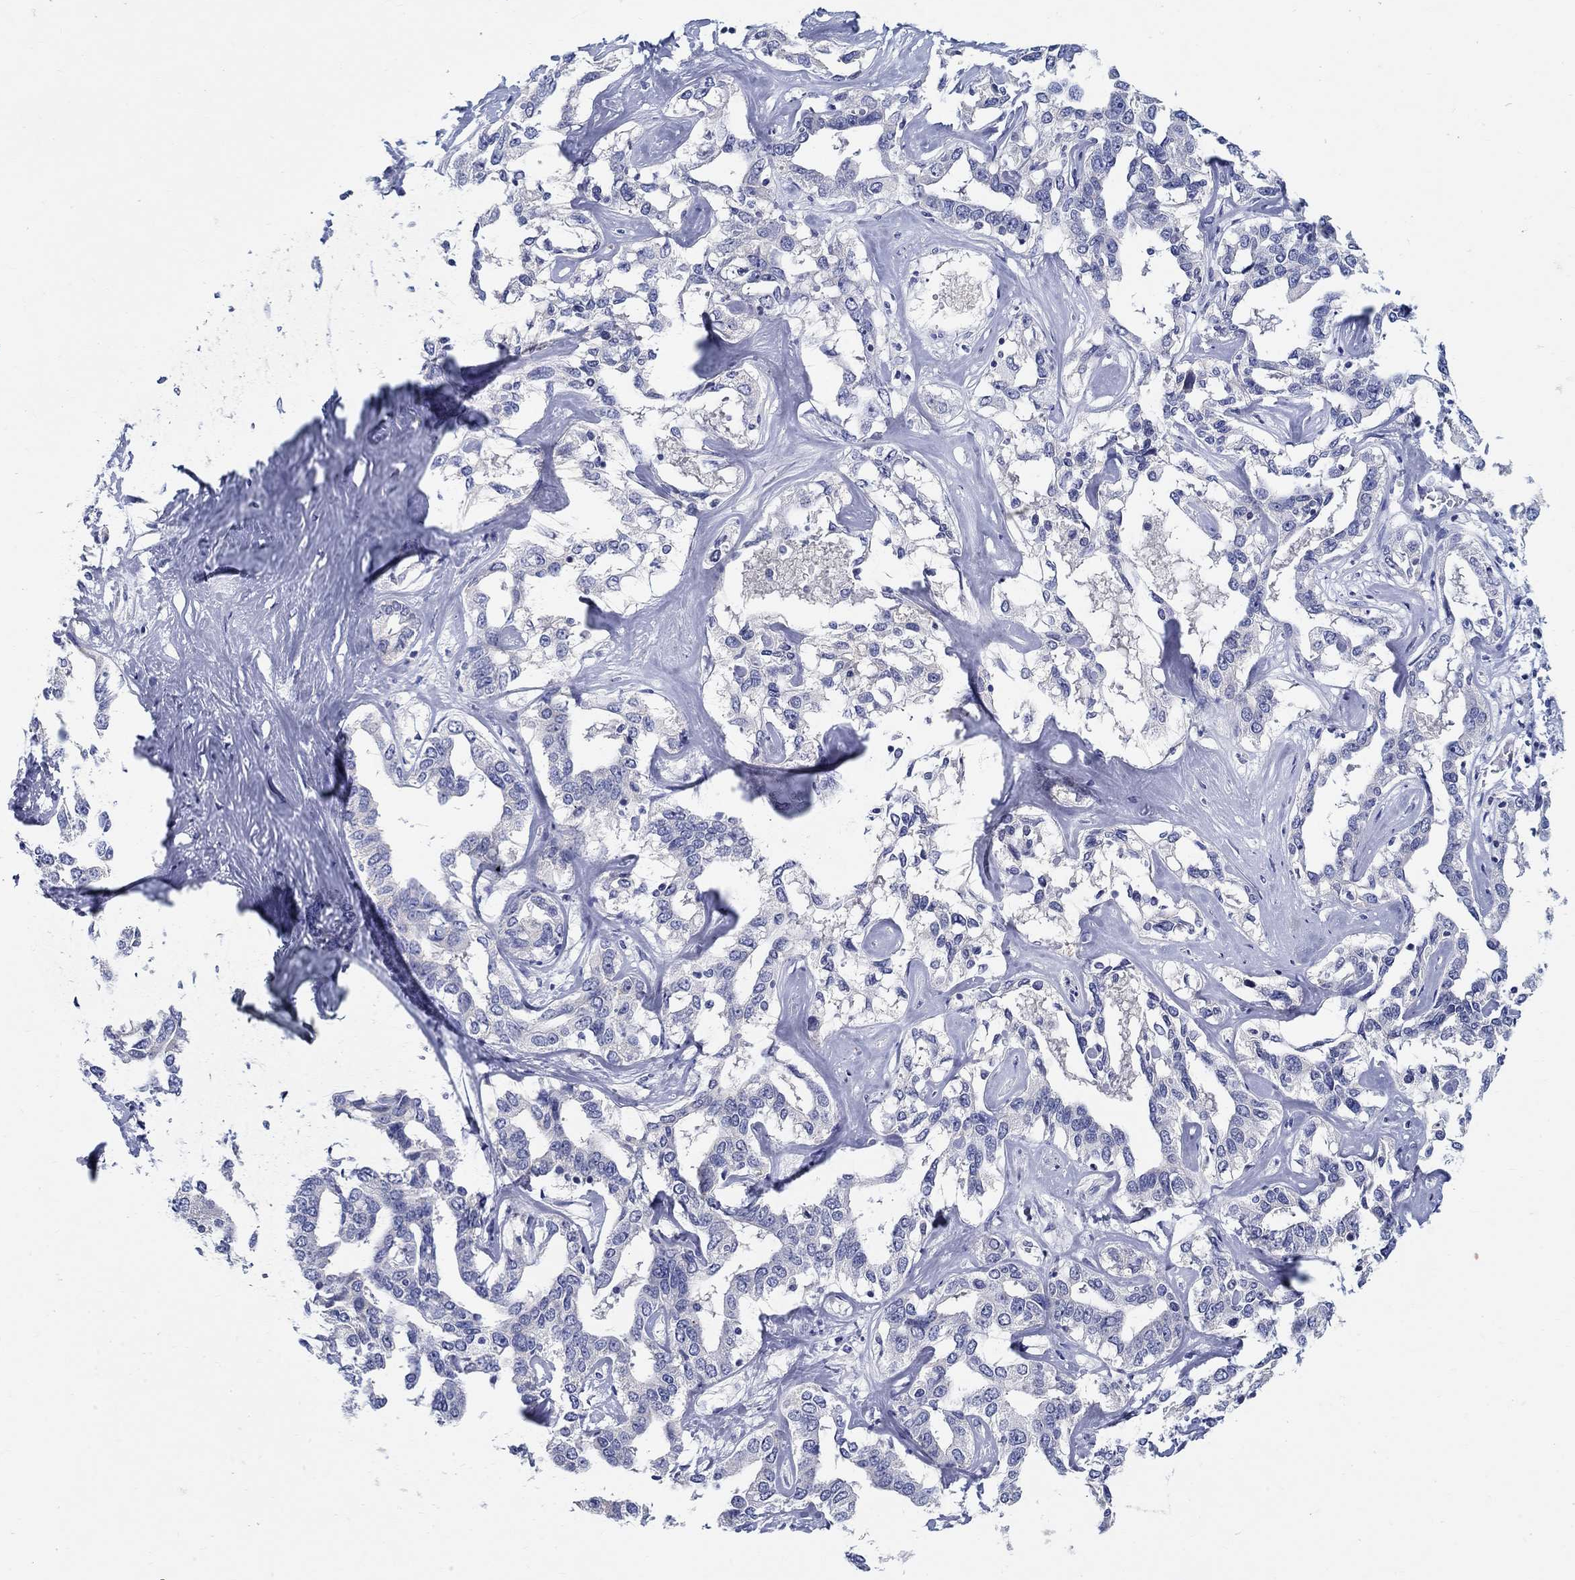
{"staining": {"intensity": "negative", "quantity": "none", "location": "none"}, "tissue": "liver cancer", "cell_type": "Tumor cells", "image_type": "cancer", "snomed": [{"axis": "morphology", "description": "Cholangiocarcinoma"}, {"axis": "topography", "description": "Liver"}], "caption": "Liver cancer (cholangiocarcinoma) stained for a protein using immunohistochemistry reveals no expression tumor cells.", "gene": "CRYGD", "patient": {"sex": "male", "age": 59}}